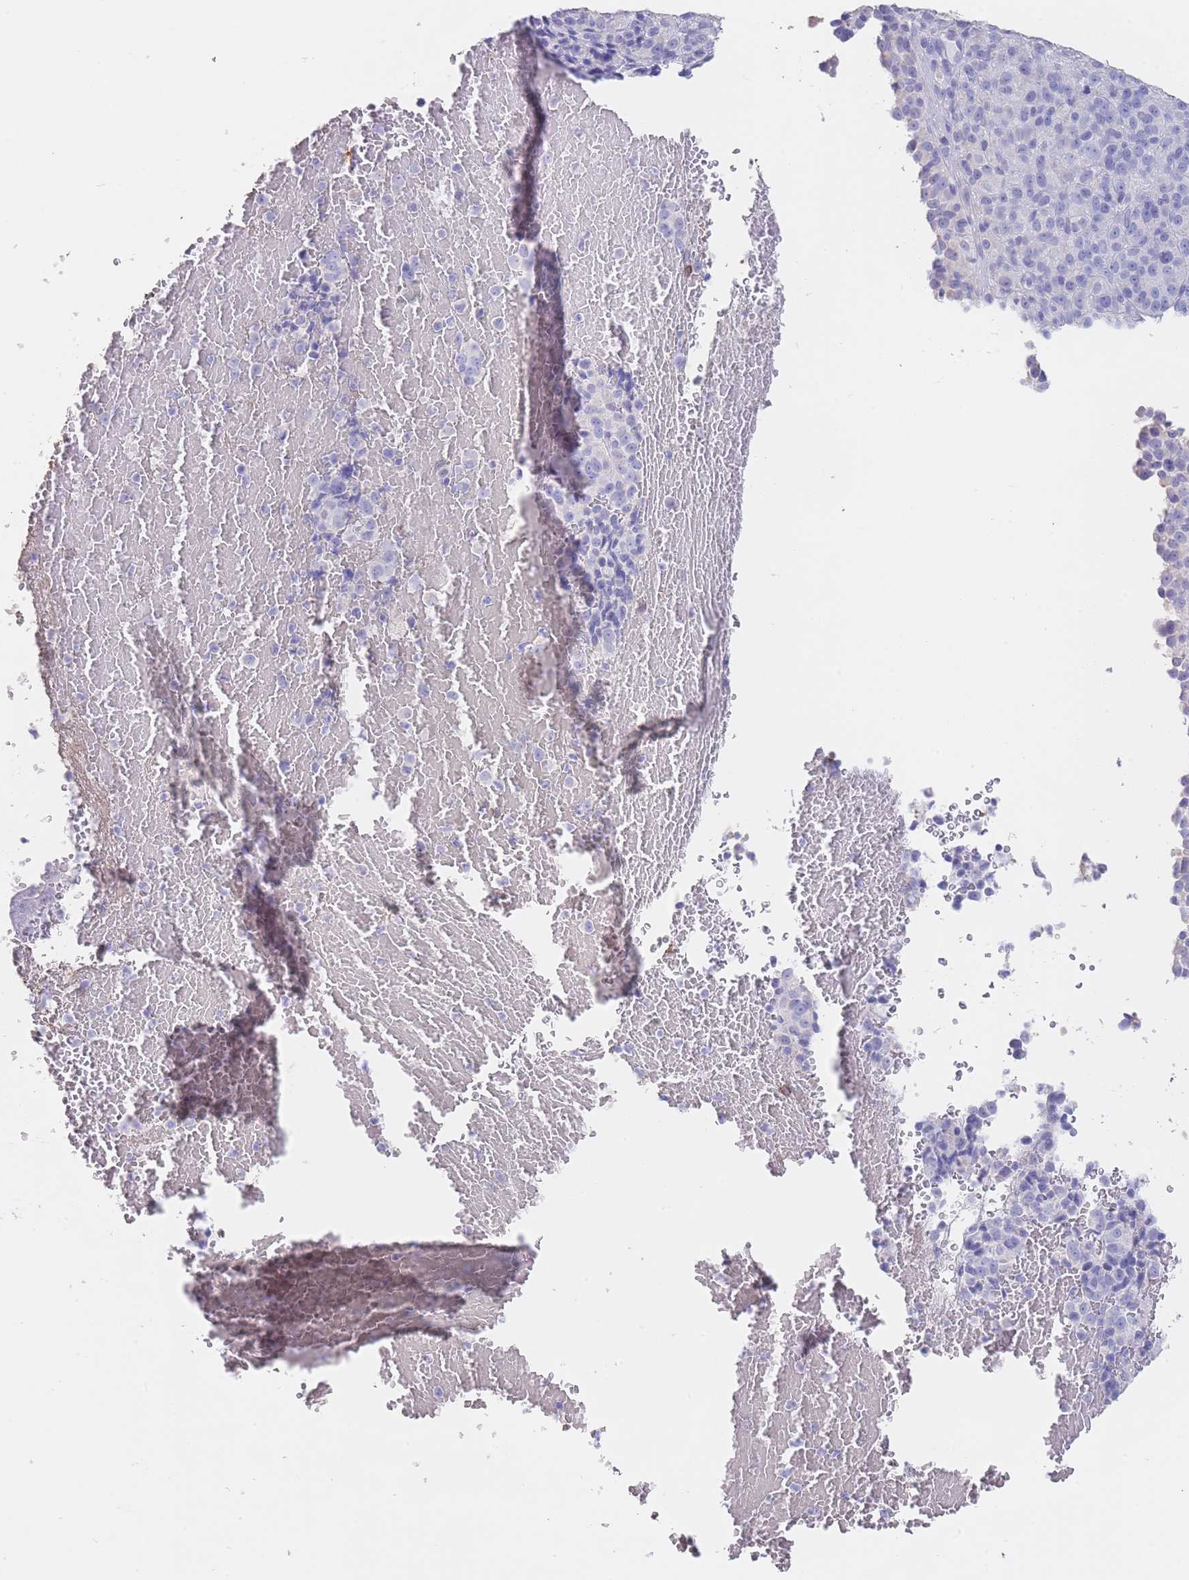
{"staining": {"intensity": "negative", "quantity": "none", "location": "none"}, "tissue": "melanoma", "cell_type": "Tumor cells", "image_type": "cancer", "snomed": [{"axis": "morphology", "description": "Malignant melanoma, Metastatic site"}, {"axis": "topography", "description": "Brain"}], "caption": "This is an IHC photomicrograph of human melanoma. There is no staining in tumor cells.", "gene": "CD37", "patient": {"sex": "female", "age": 56}}